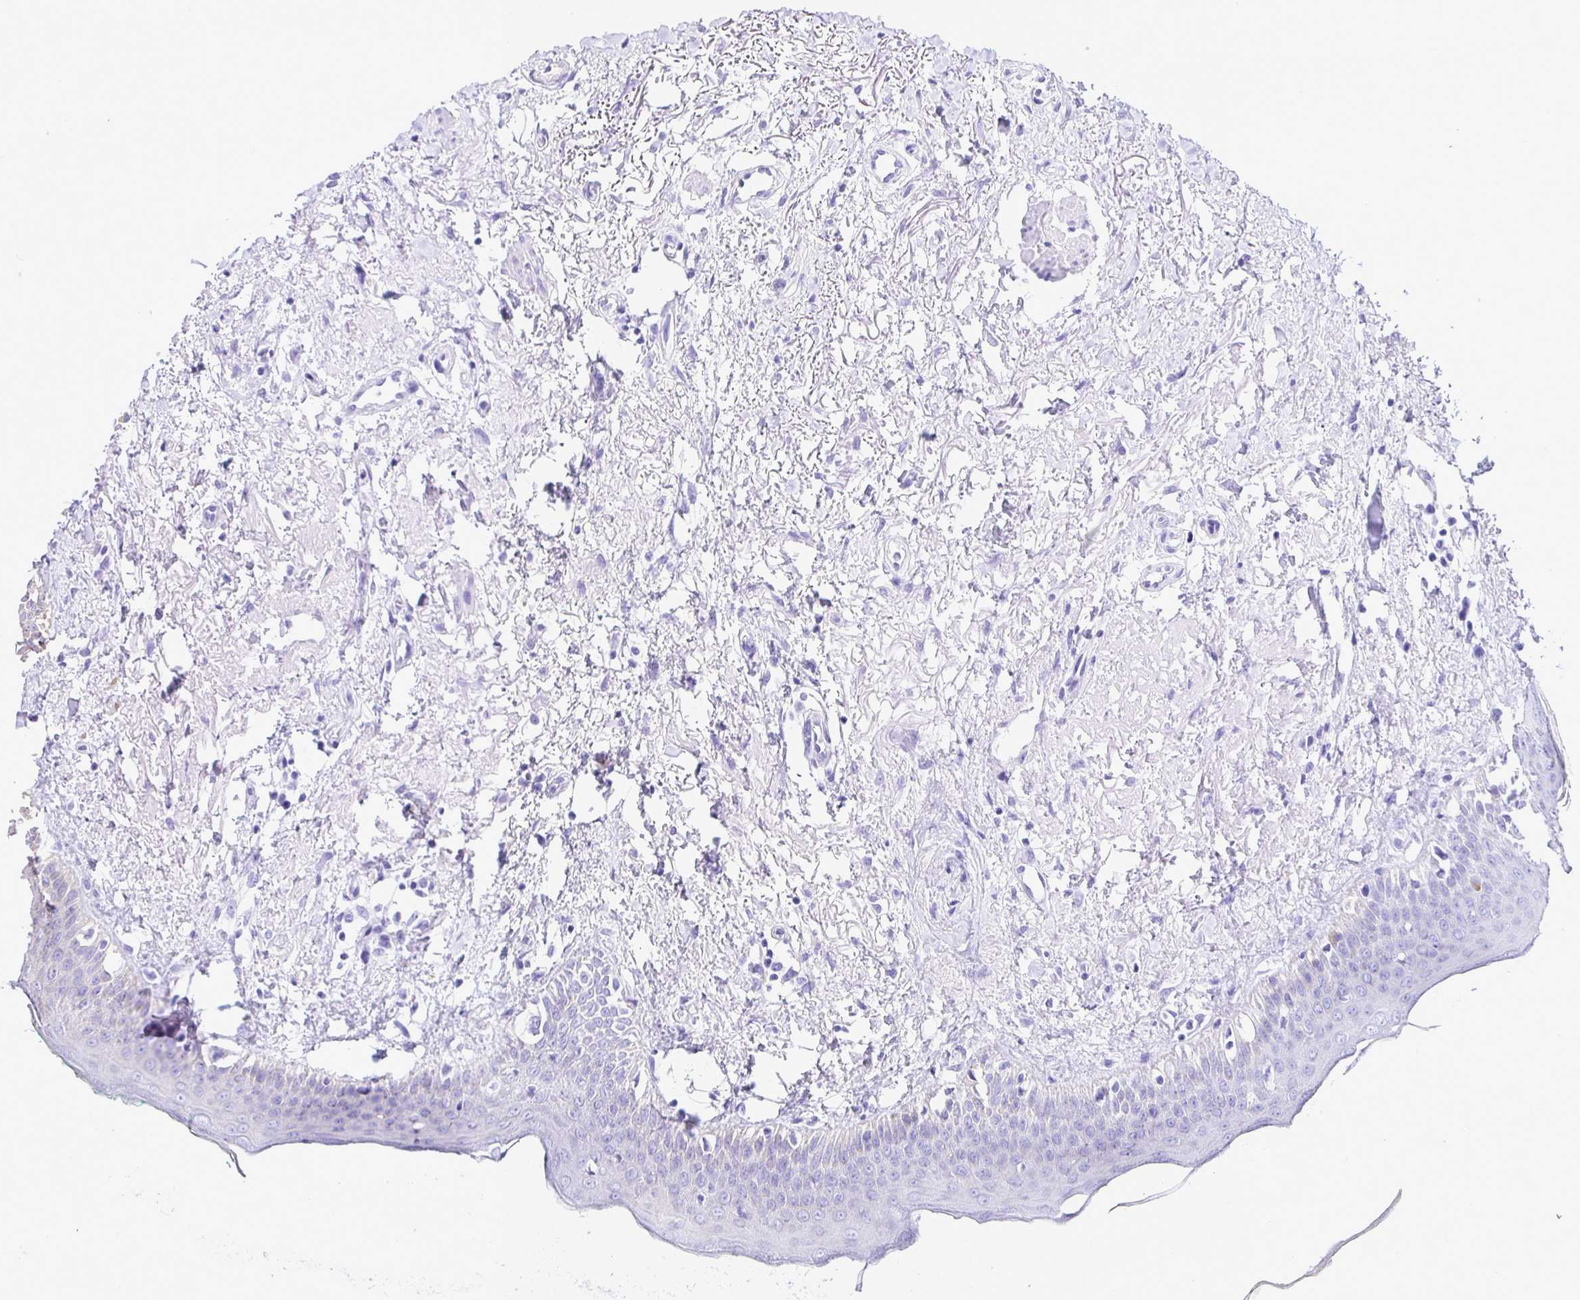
{"staining": {"intensity": "negative", "quantity": "none", "location": "none"}, "tissue": "oral mucosa", "cell_type": "Squamous epithelial cells", "image_type": "normal", "snomed": [{"axis": "morphology", "description": "Normal tissue, NOS"}, {"axis": "topography", "description": "Oral tissue"}], "caption": "This is an immunohistochemistry (IHC) photomicrograph of unremarkable oral mucosa. There is no positivity in squamous epithelial cells.", "gene": "TAF1D", "patient": {"sex": "female", "age": 70}}